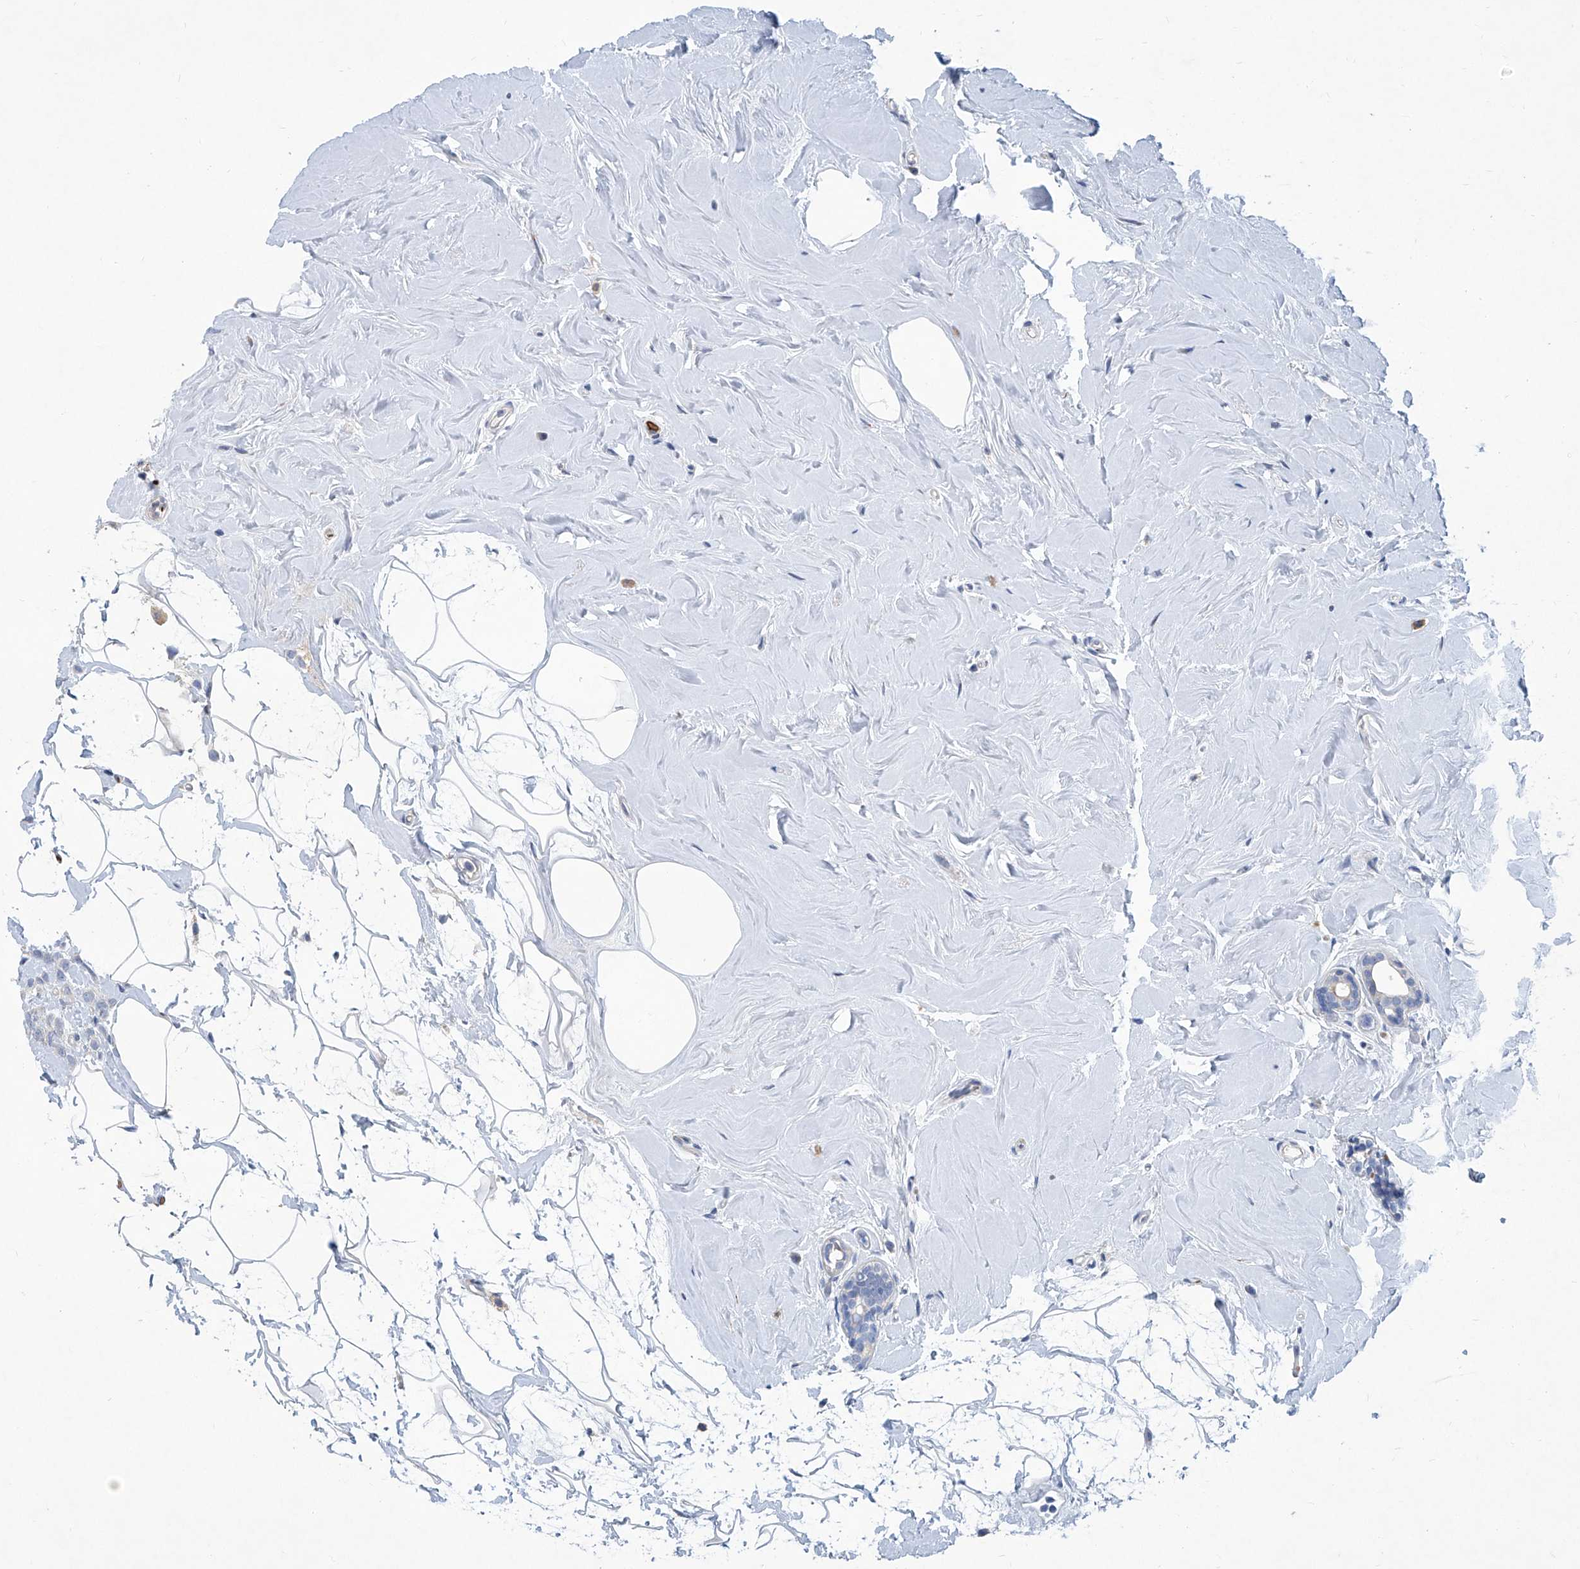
{"staining": {"intensity": "negative", "quantity": "none", "location": "none"}, "tissue": "breast cancer", "cell_type": "Tumor cells", "image_type": "cancer", "snomed": [{"axis": "morphology", "description": "Lobular carcinoma"}, {"axis": "topography", "description": "Breast"}], "caption": "Tumor cells are negative for protein expression in human lobular carcinoma (breast).", "gene": "FPR2", "patient": {"sex": "female", "age": 47}}